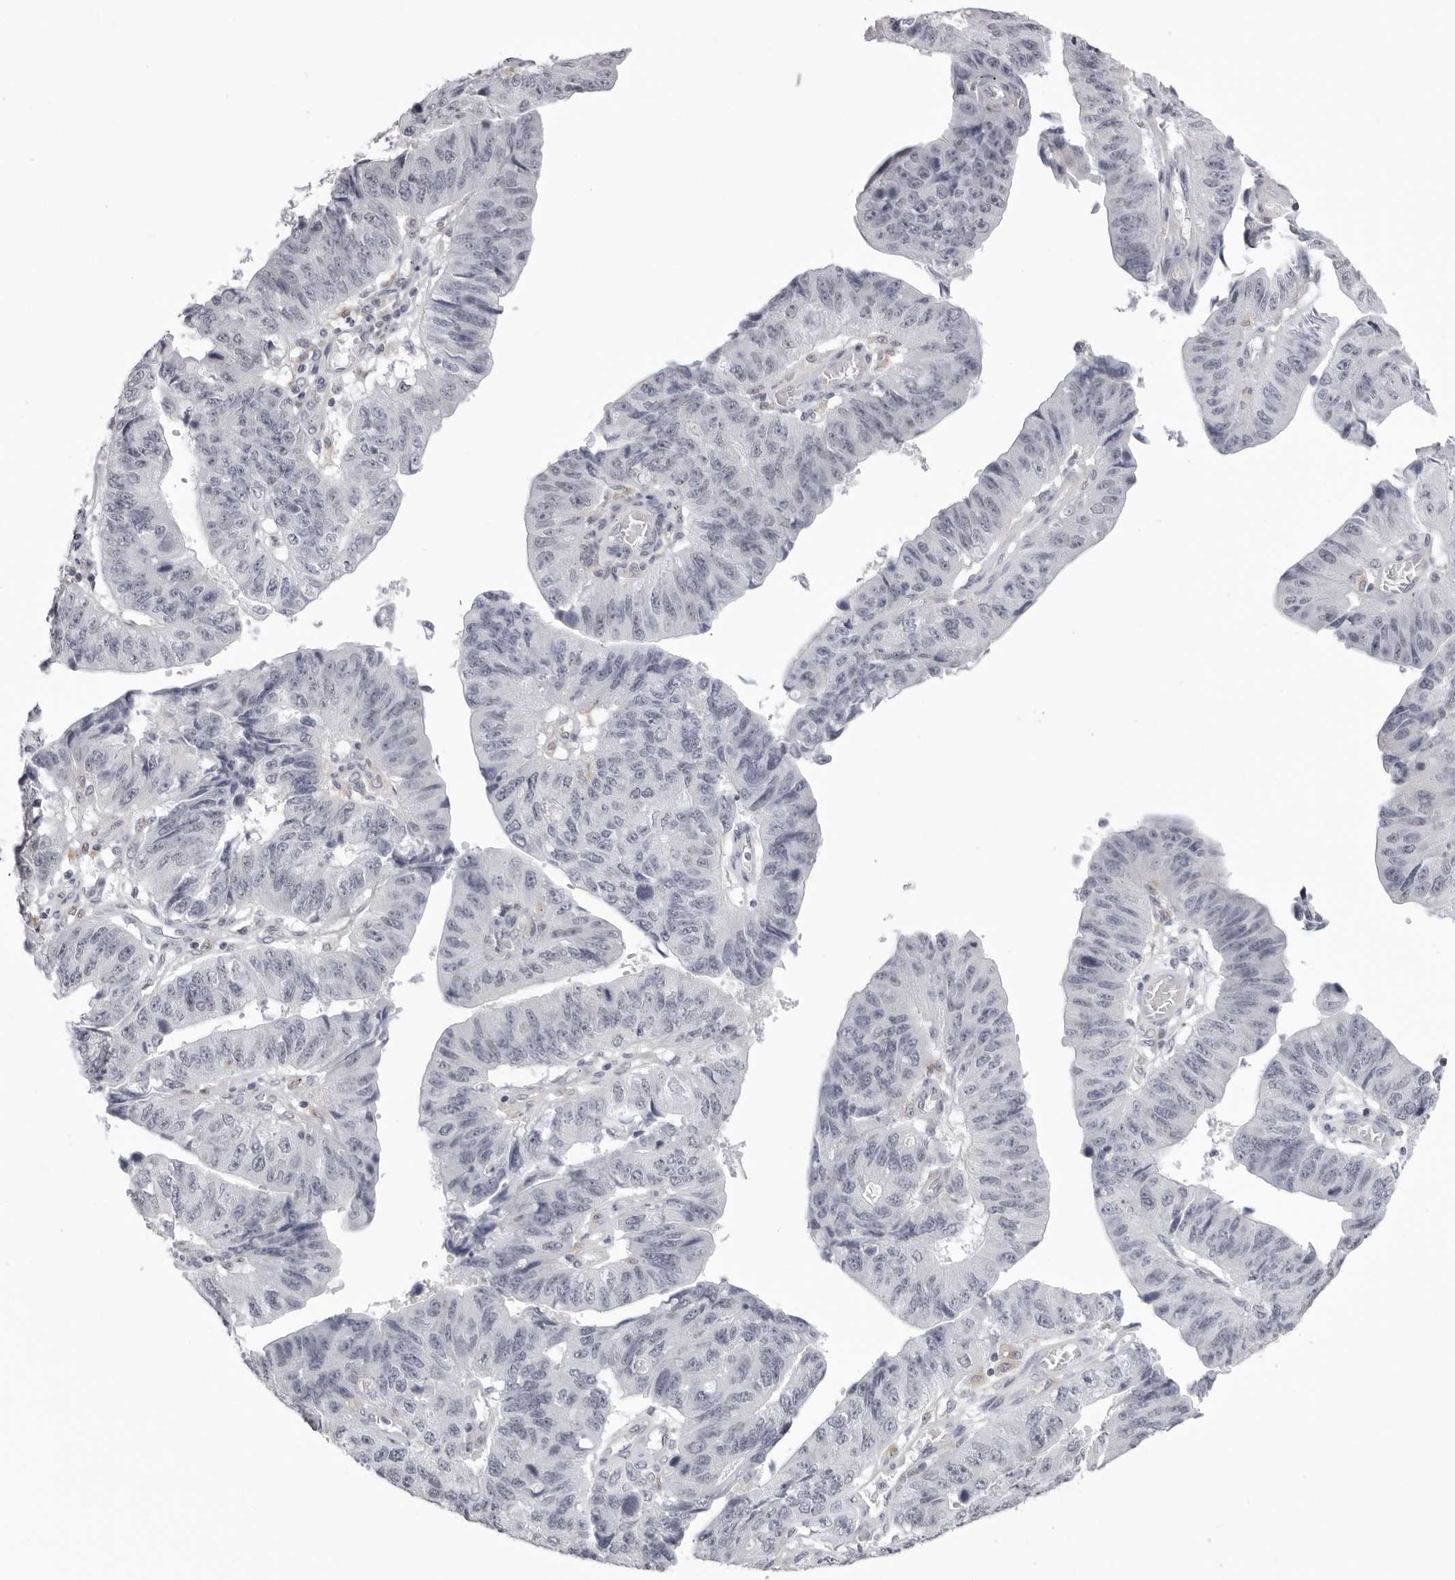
{"staining": {"intensity": "negative", "quantity": "none", "location": "none"}, "tissue": "stomach cancer", "cell_type": "Tumor cells", "image_type": "cancer", "snomed": [{"axis": "morphology", "description": "Adenocarcinoma, NOS"}, {"axis": "topography", "description": "Stomach"}], "caption": "Stomach cancer was stained to show a protein in brown. There is no significant positivity in tumor cells.", "gene": "SUGCT", "patient": {"sex": "male", "age": 59}}